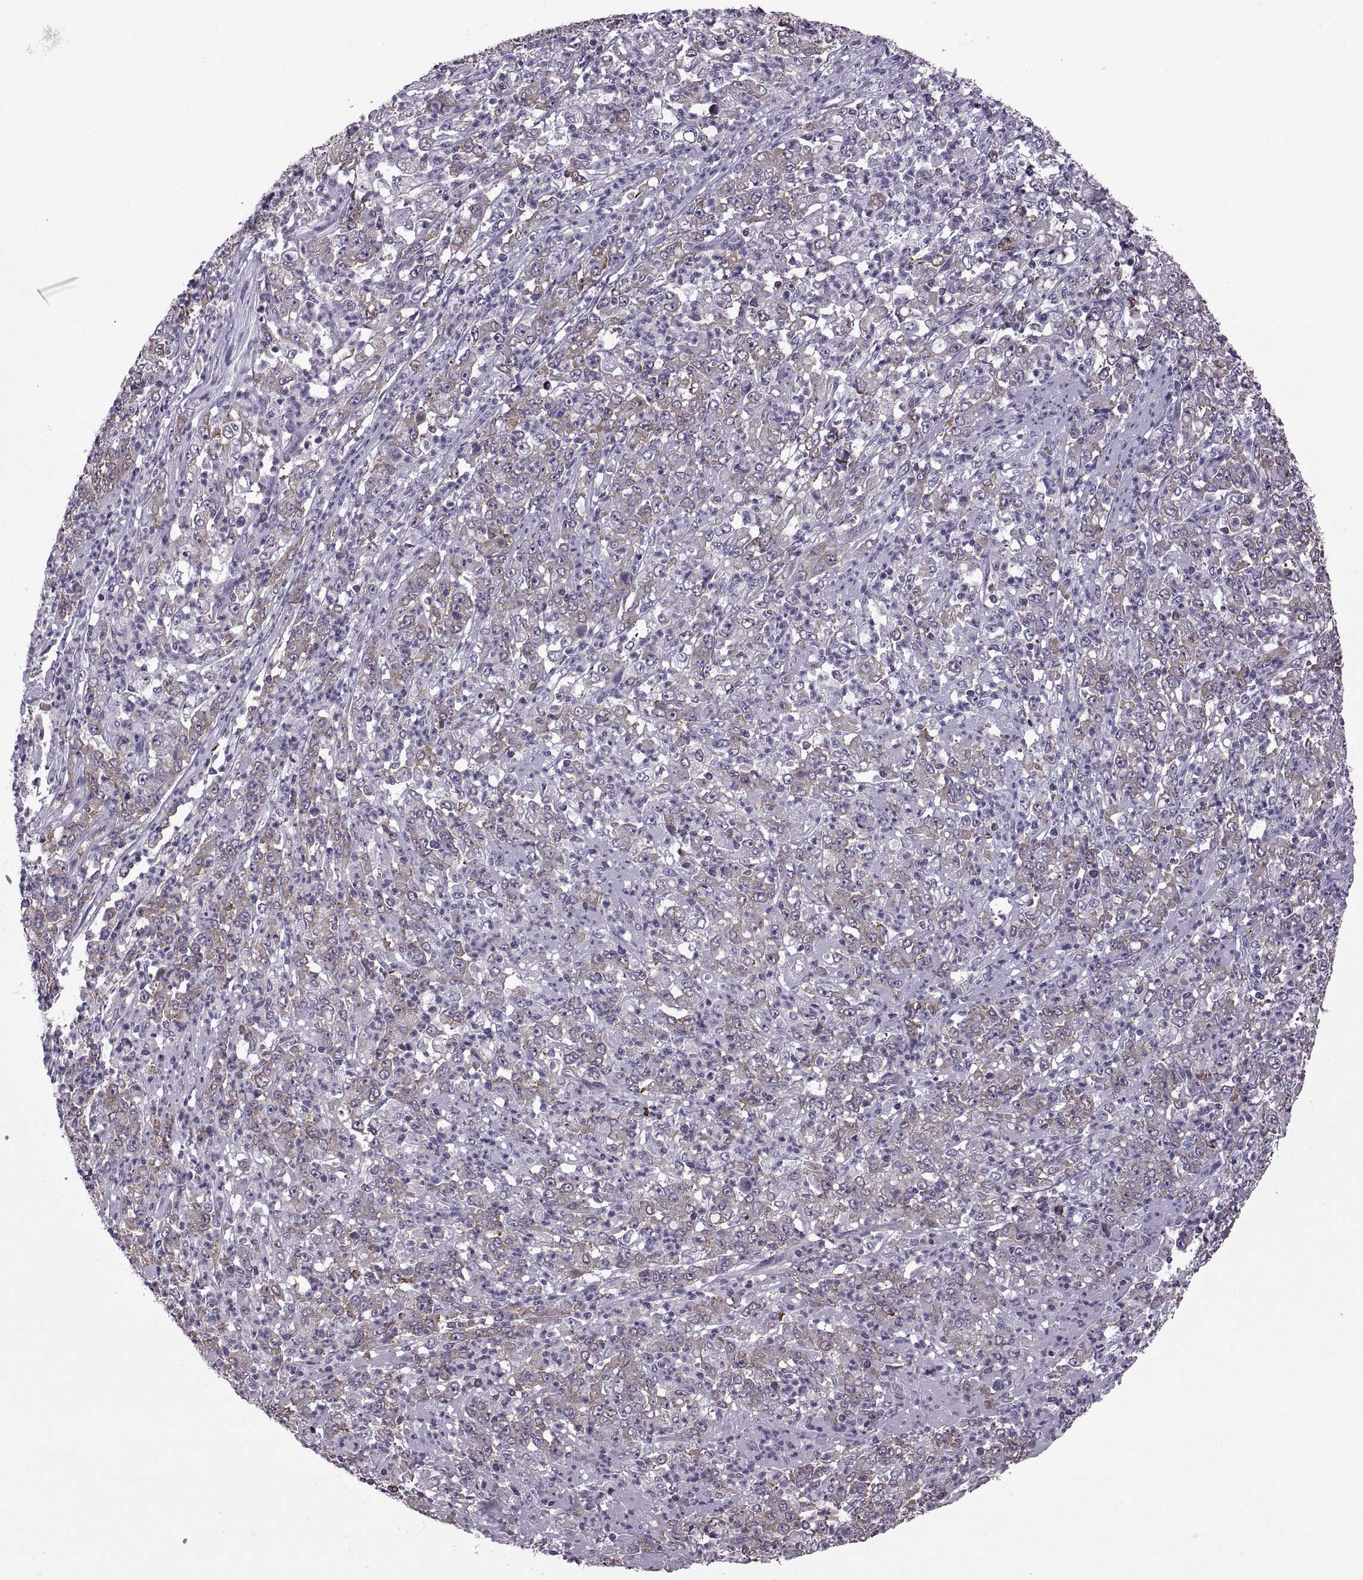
{"staining": {"intensity": "moderate", "quantity": "25%-75%", "location": "cytoplasmic/membranous"}, "tissue": "stomach cancer", "cell_type": "Tumor cells", "image_type": "cancer", "snomed": [{"axis": "morphology", "description": "Adenocarcinoma, NOS"}, {"axis": "topography", "description": "Stomach, lower"}], "caption": "Protein staining exhibits moderate cytoplasmic/membranous staining in approximately 25%-75% of tumor cells in stomach cancer (adenocarcinoma).", "gene": "PABPC1", "patient": {"sex": "female", "age": 71}}